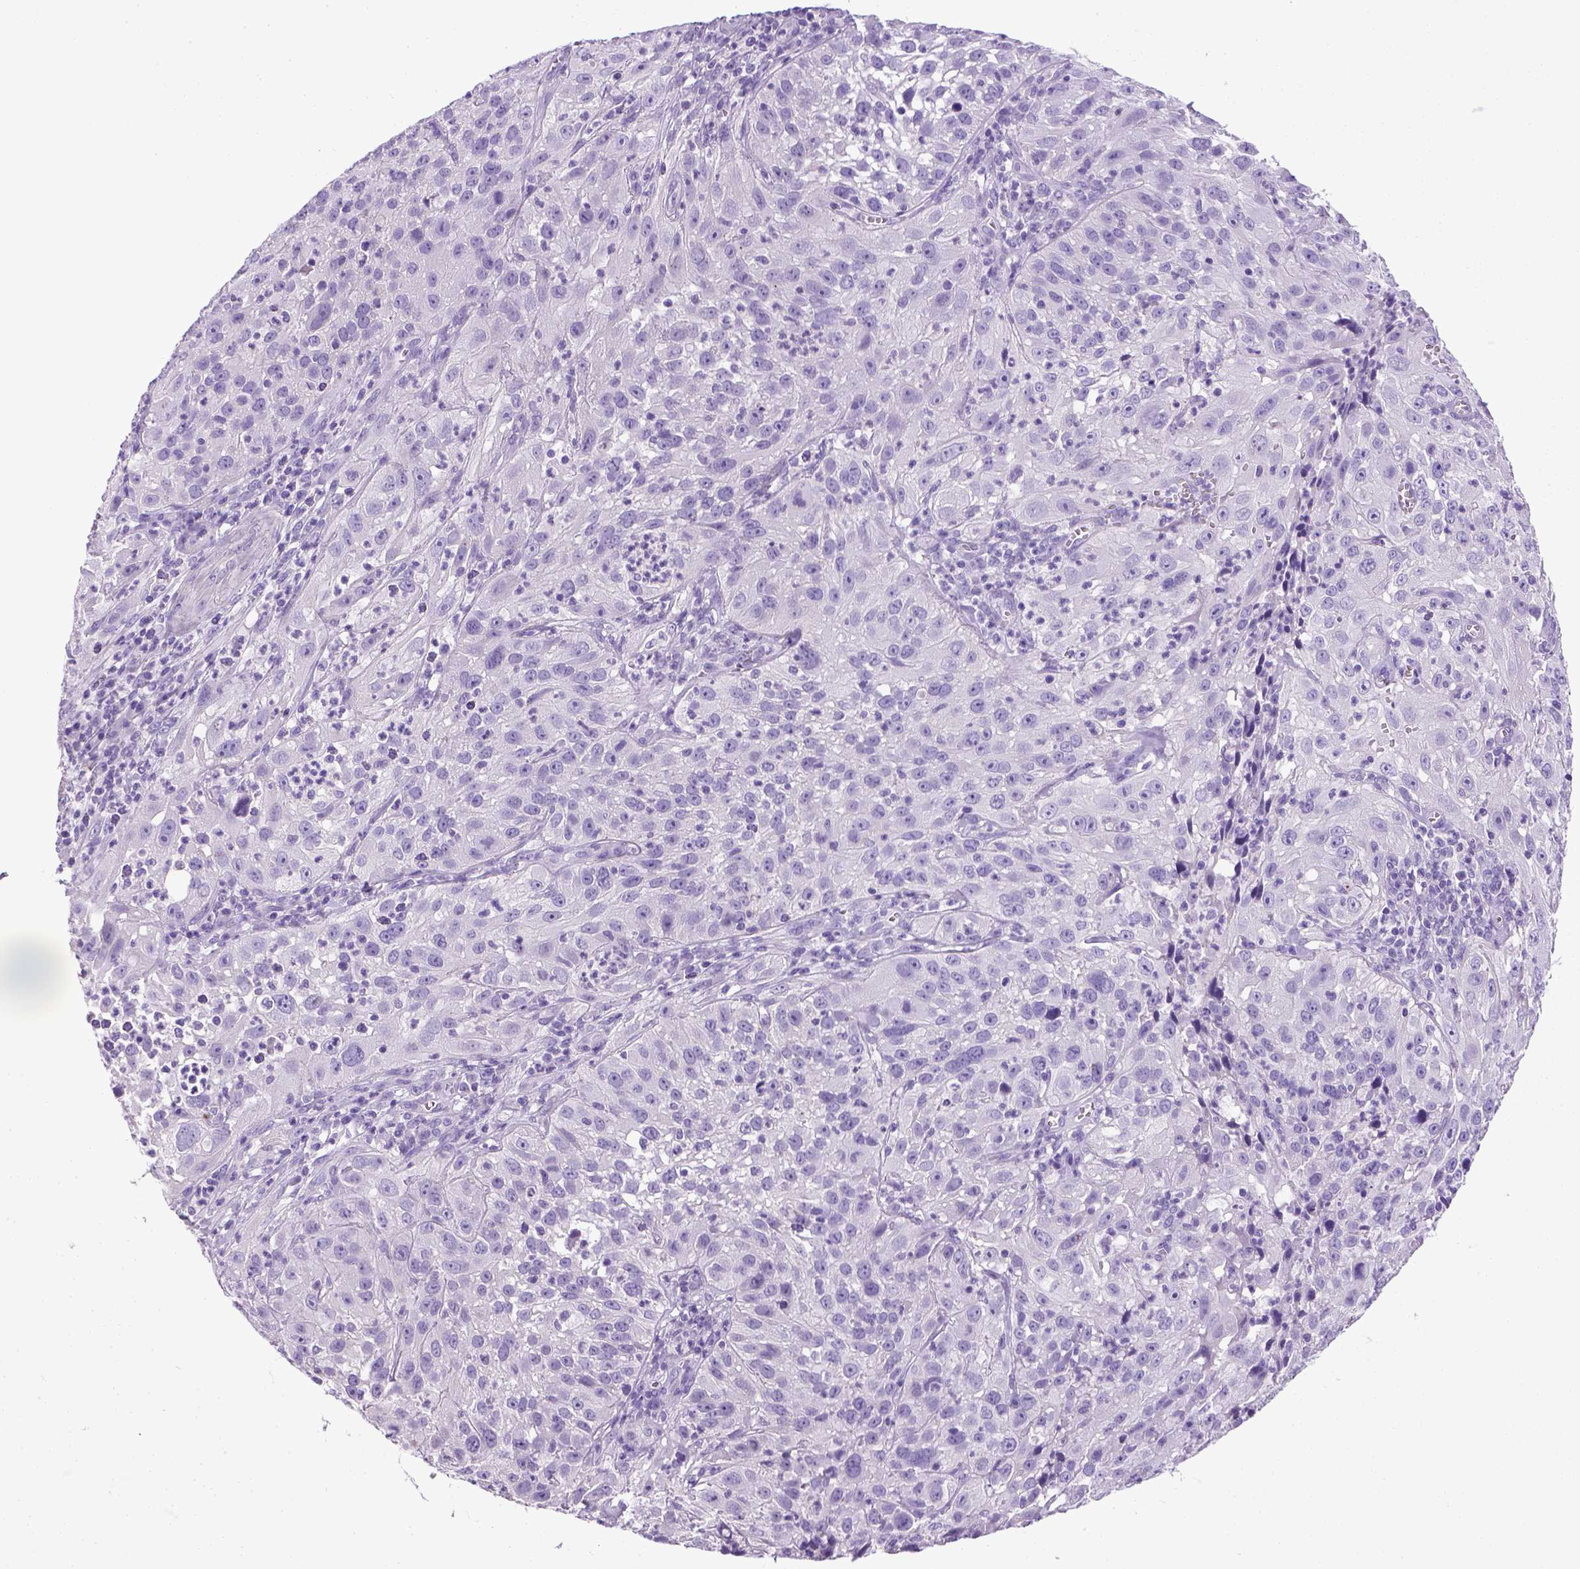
{"staining": {"intensity": "negative", "quantity": "none", "location": "none"}, "tissue": "cervical cancer", "cell_type": "Tumor cells", "image_type": "cancer", "snomed": [{"axis": "morphology", "description": "Squamous cell carcinoma, NOS"}, {"axis": "topography", "description": "Cervix"}], "caption": "The immunohistochemistry histopathology image has no significant expression in tumor cells of squamous cell carcinoma (cervical) tissue.", "gene": "KRT71", "patient": {"sex": "female", "age": 32}}